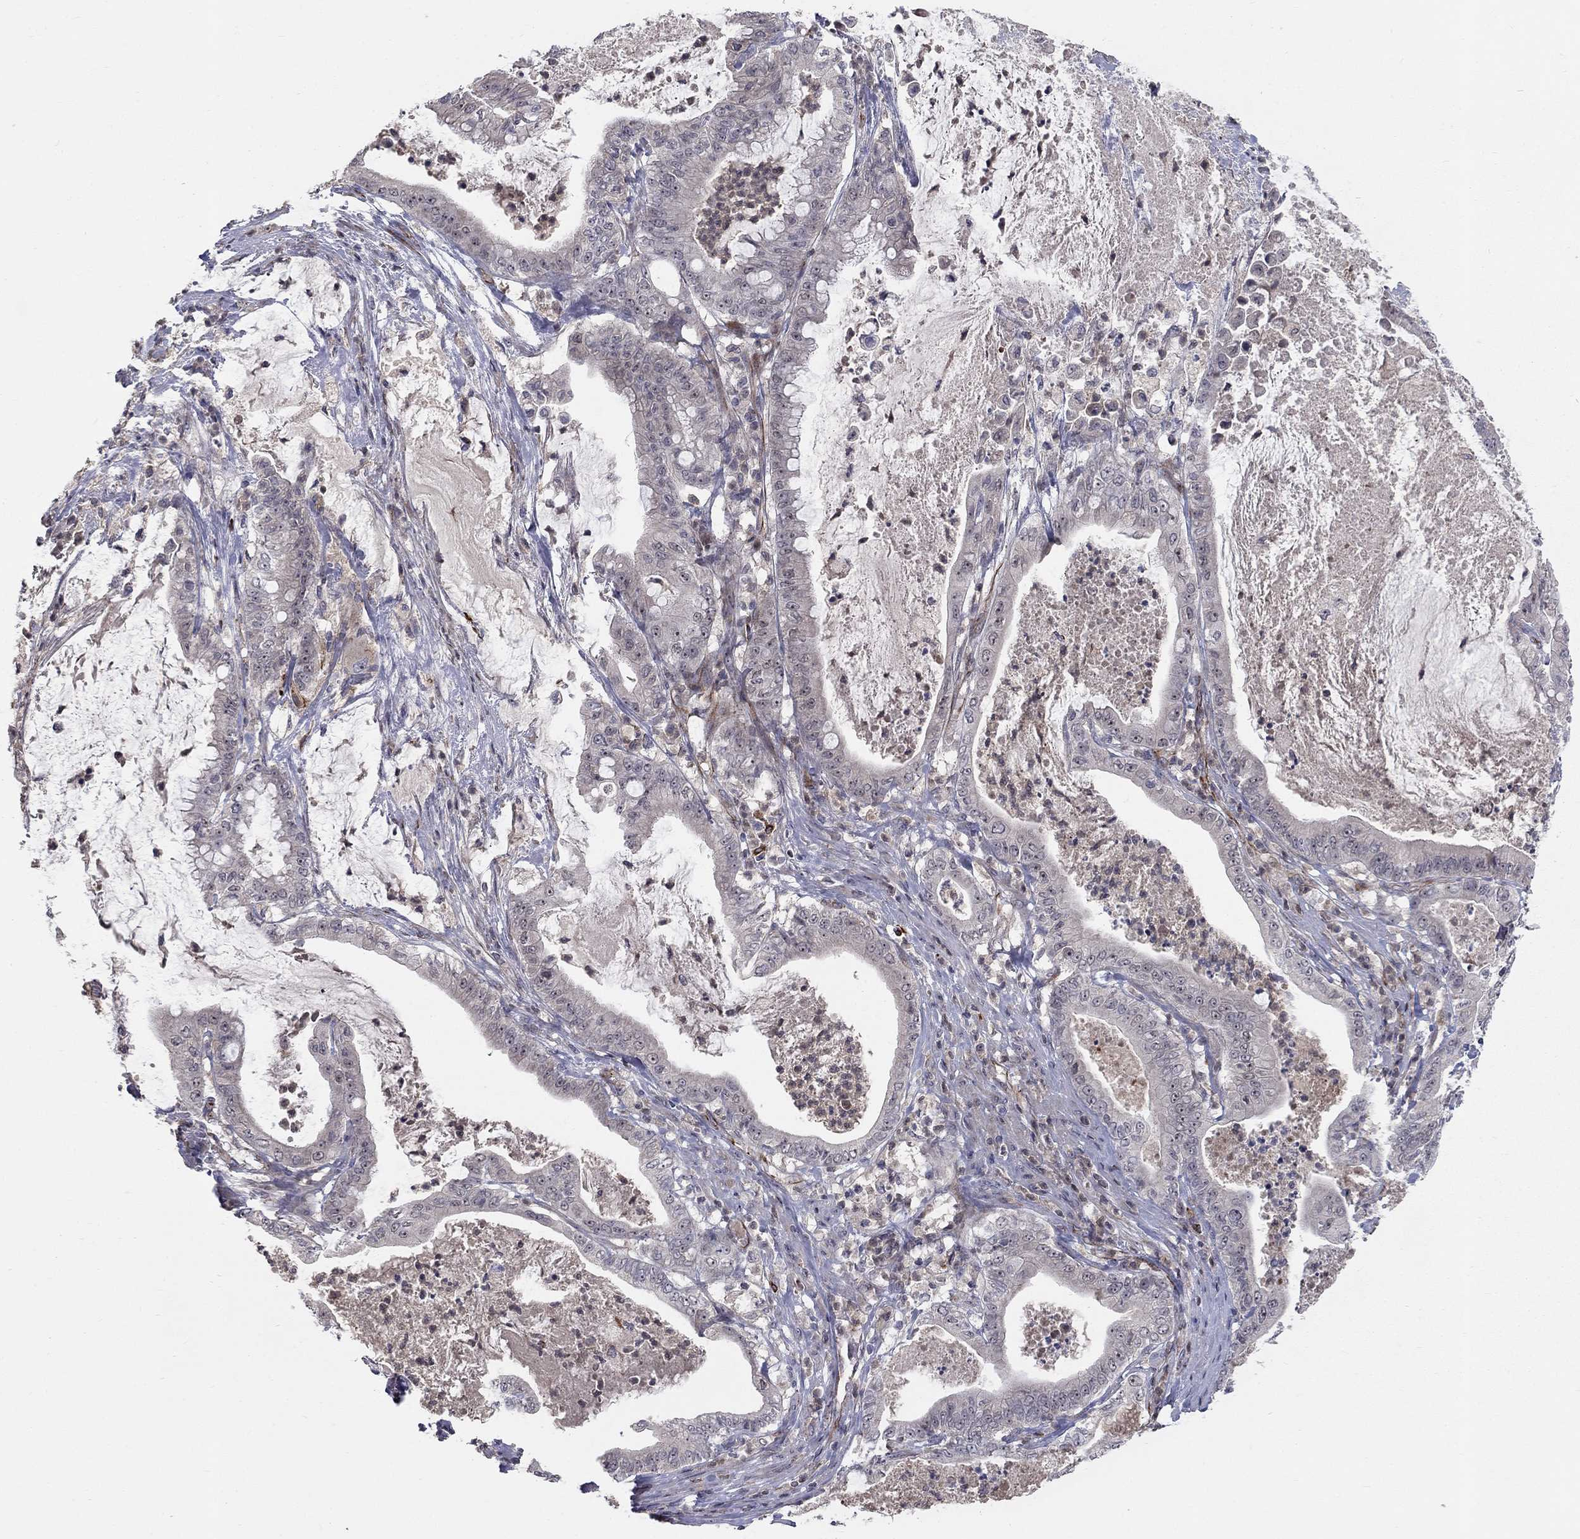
{"staining": {"intensity": "negative", "quantity": "none", "location": "none"}, "tissue": "pancreatic cancer", "cell_type": "Tumor cells", "image_type": "cancer", "snomed": [{"axis": "morphology", "description": "Adenocarcinoma, NOS"}, {"axis": "topography", "description": "Pancreas"}], "caption": "This is an immunohistochemistry histopathology image of human pancreatic adenocarcinoma. There is no expression in tumor cells.", "gene": "MSRA", "patient": {"sex": "male", "age": 71}}